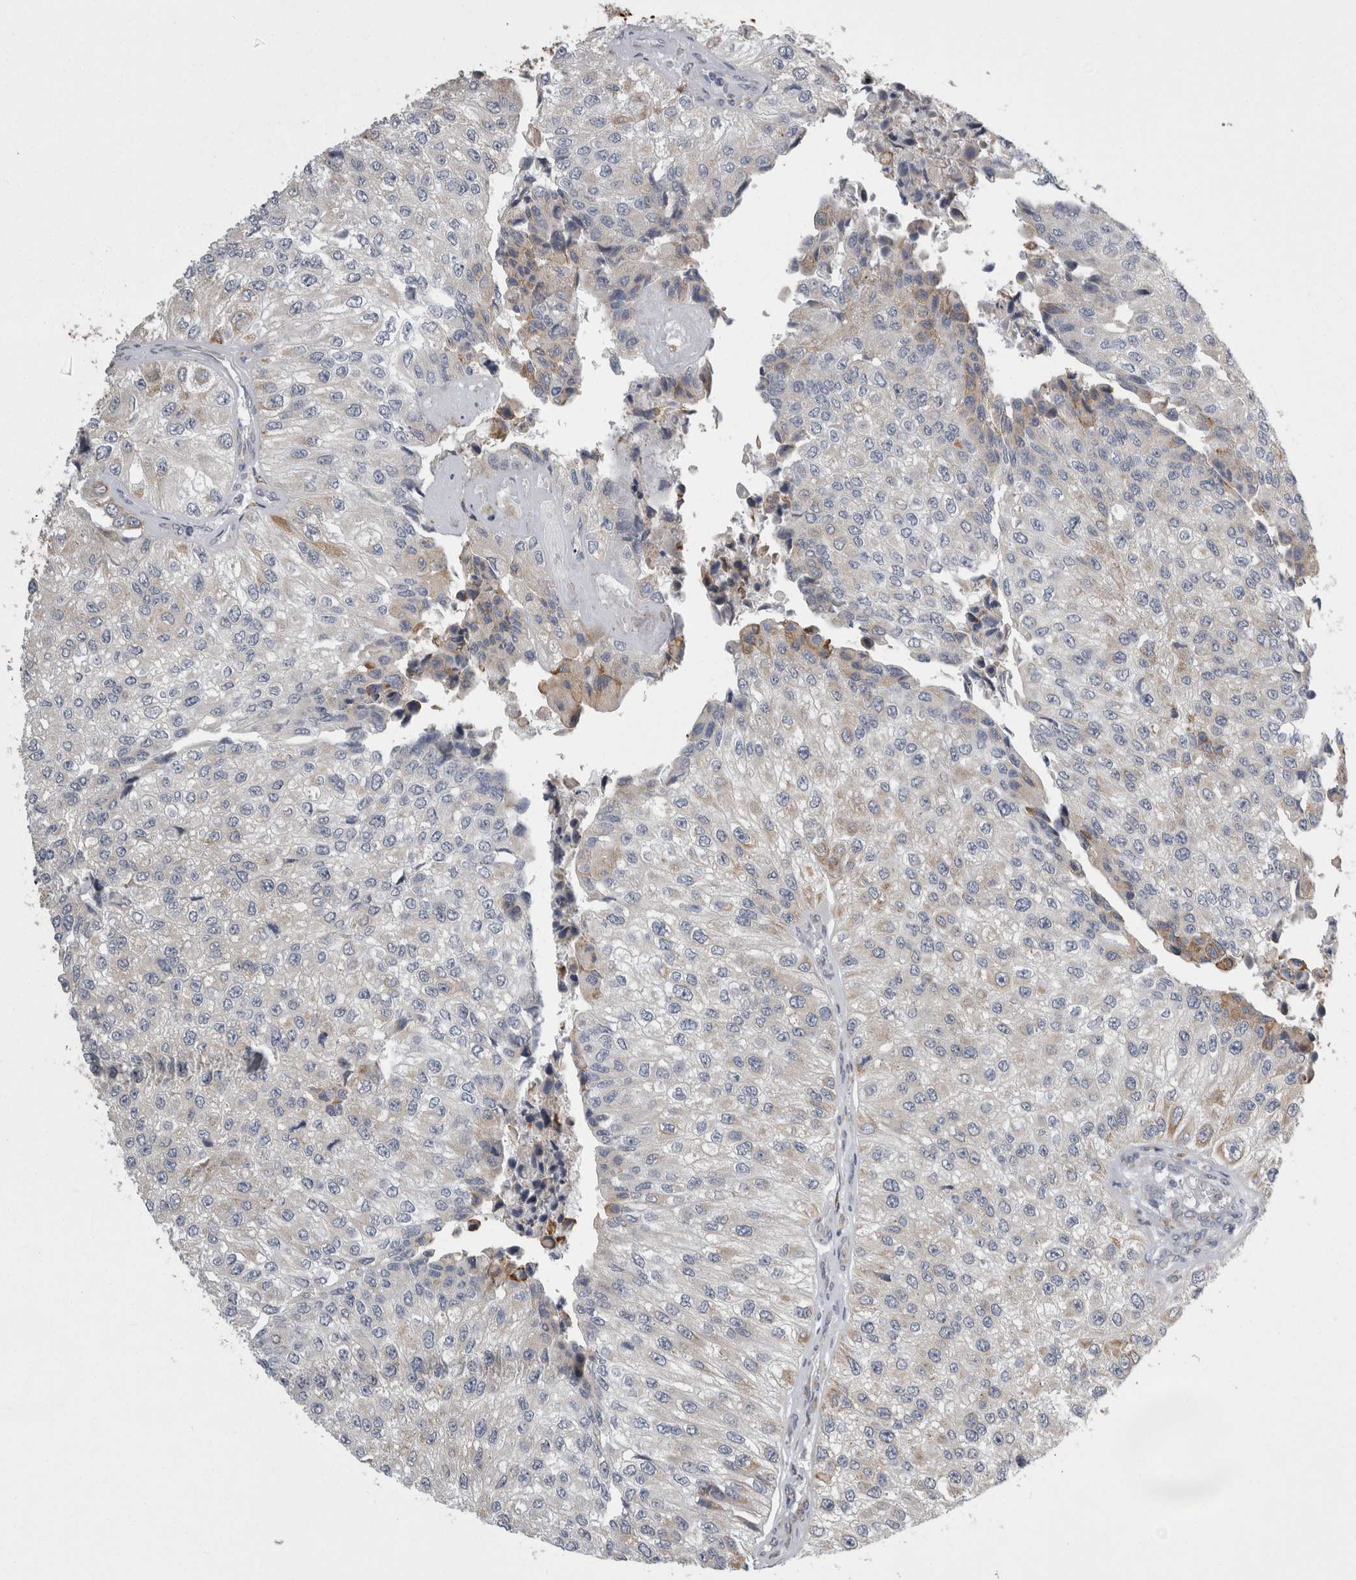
{"staining": {"intensity": "moderate", "quantity": "<25%", "location": "cytoplasmic/membranous"}, "tissue": "urothelial cancer", "cell_type": "Tumor cells", "image_type": "cancer", "snomed": [{"axis": "morphology", "description": "Urothelial carcinoma, High grade"}, {"axis": "topography", "description": "Kidney"}, {"axis": "topography", "description": "Urinary bladder"}], "caption": "IHC (DAB) staining of human high-grade urothelial carcinoma demonstrates moderate cytoplasmic/membranous protein staining in approximately <25% of tumor cells.", "gene": "FHIP2B", "patient": {"sex": "male", "age": 77}}